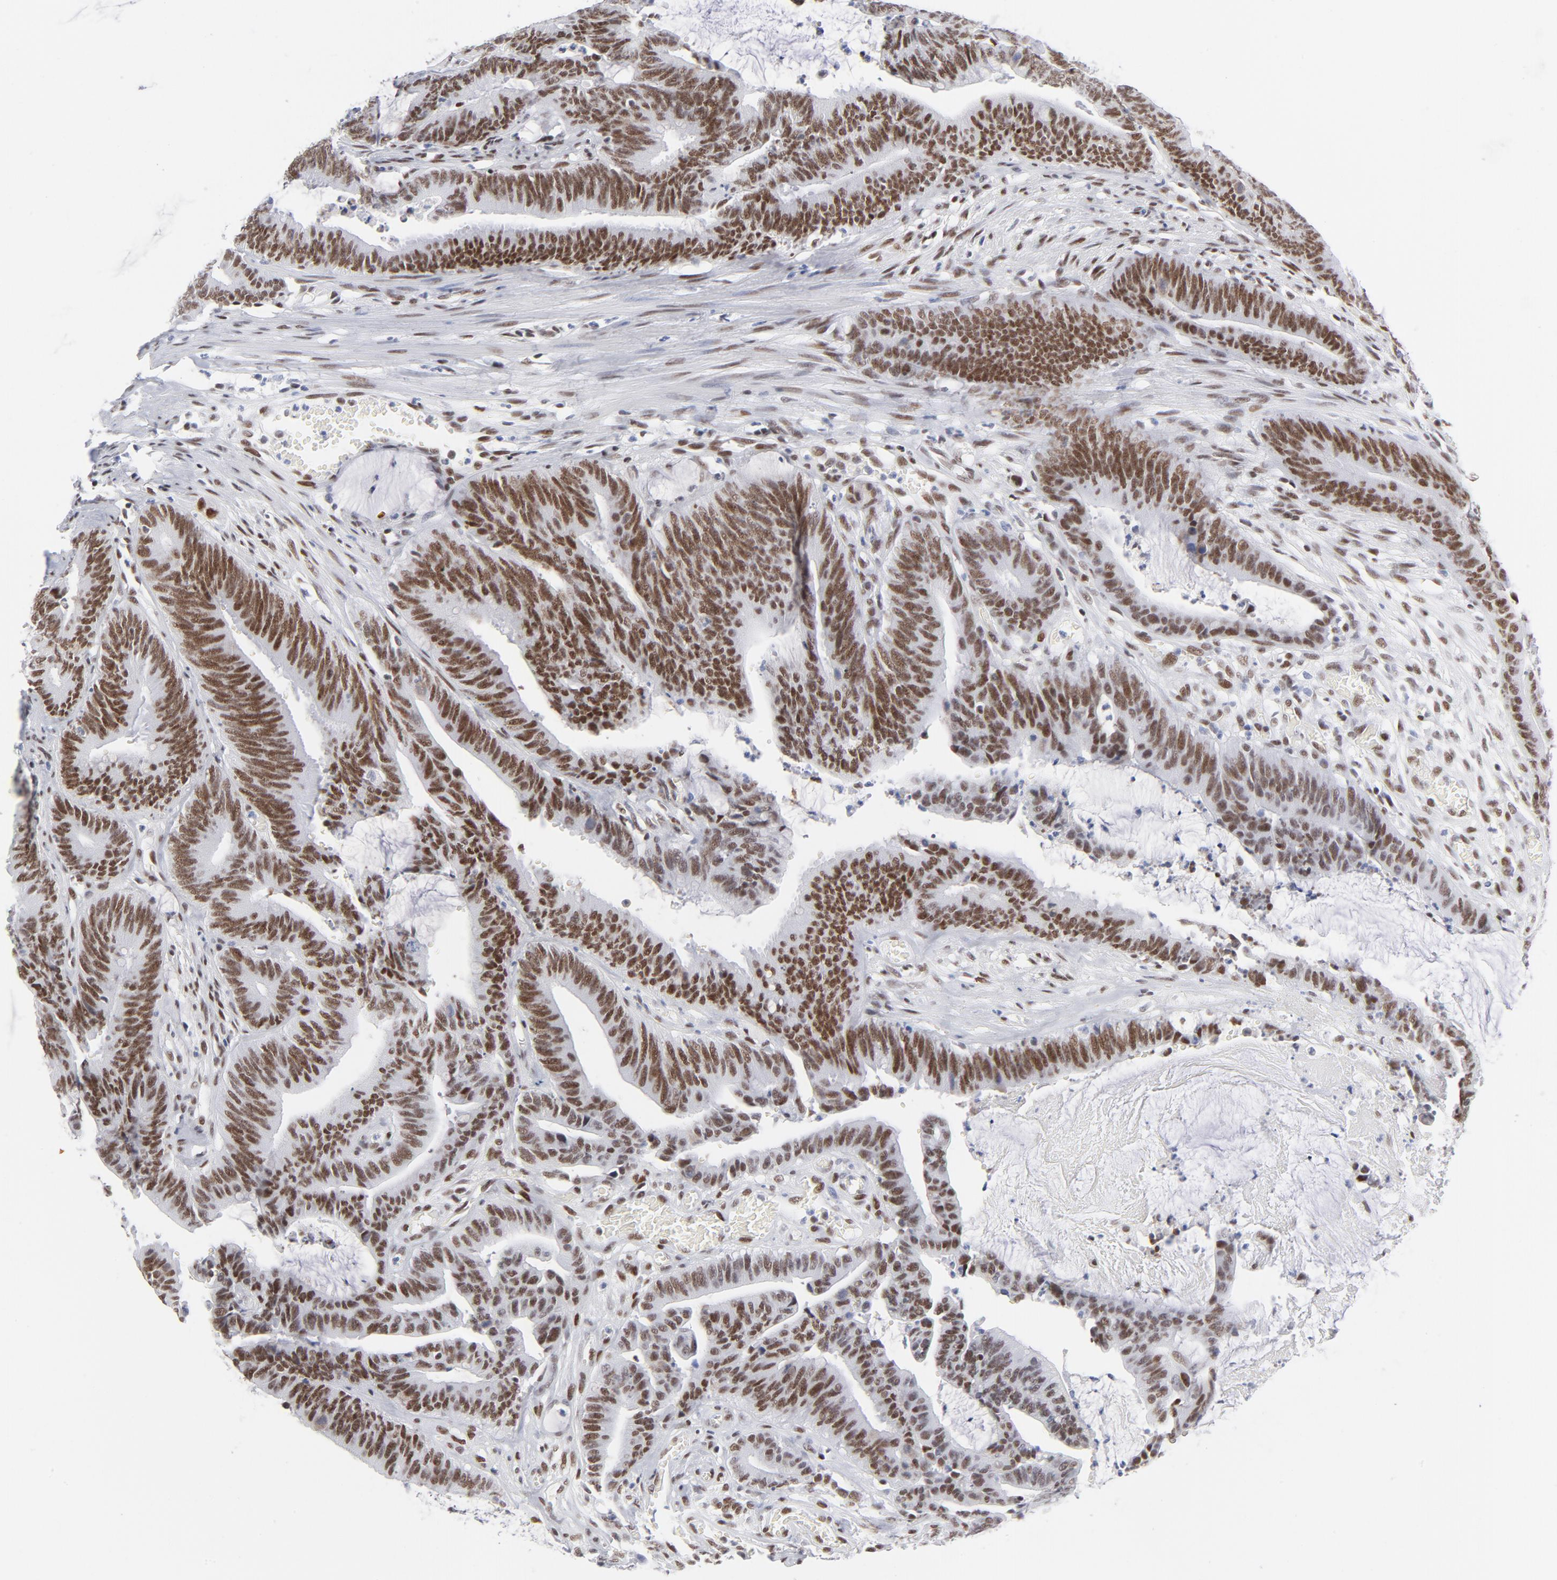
{"staining": {"intensity": "moderate", "quantity": ">75%", "location": "nuclear"}, "tissue": "colorectal cancer", "cell_type": "Tumor cells", "image_type": "cancer", "snomed": [{"axis": "morphology", "description": "Adenocarcinoma, NOS"}, {"axis": "topography", "description": "Rectum"}], "caption": "Colorectal cancer (adenocarcinoma) stained for a protein reveals moderate nuclear positivity in tumor cells.", "gene": "ATF2", "patient": {"sex": "female", "age": 66}}